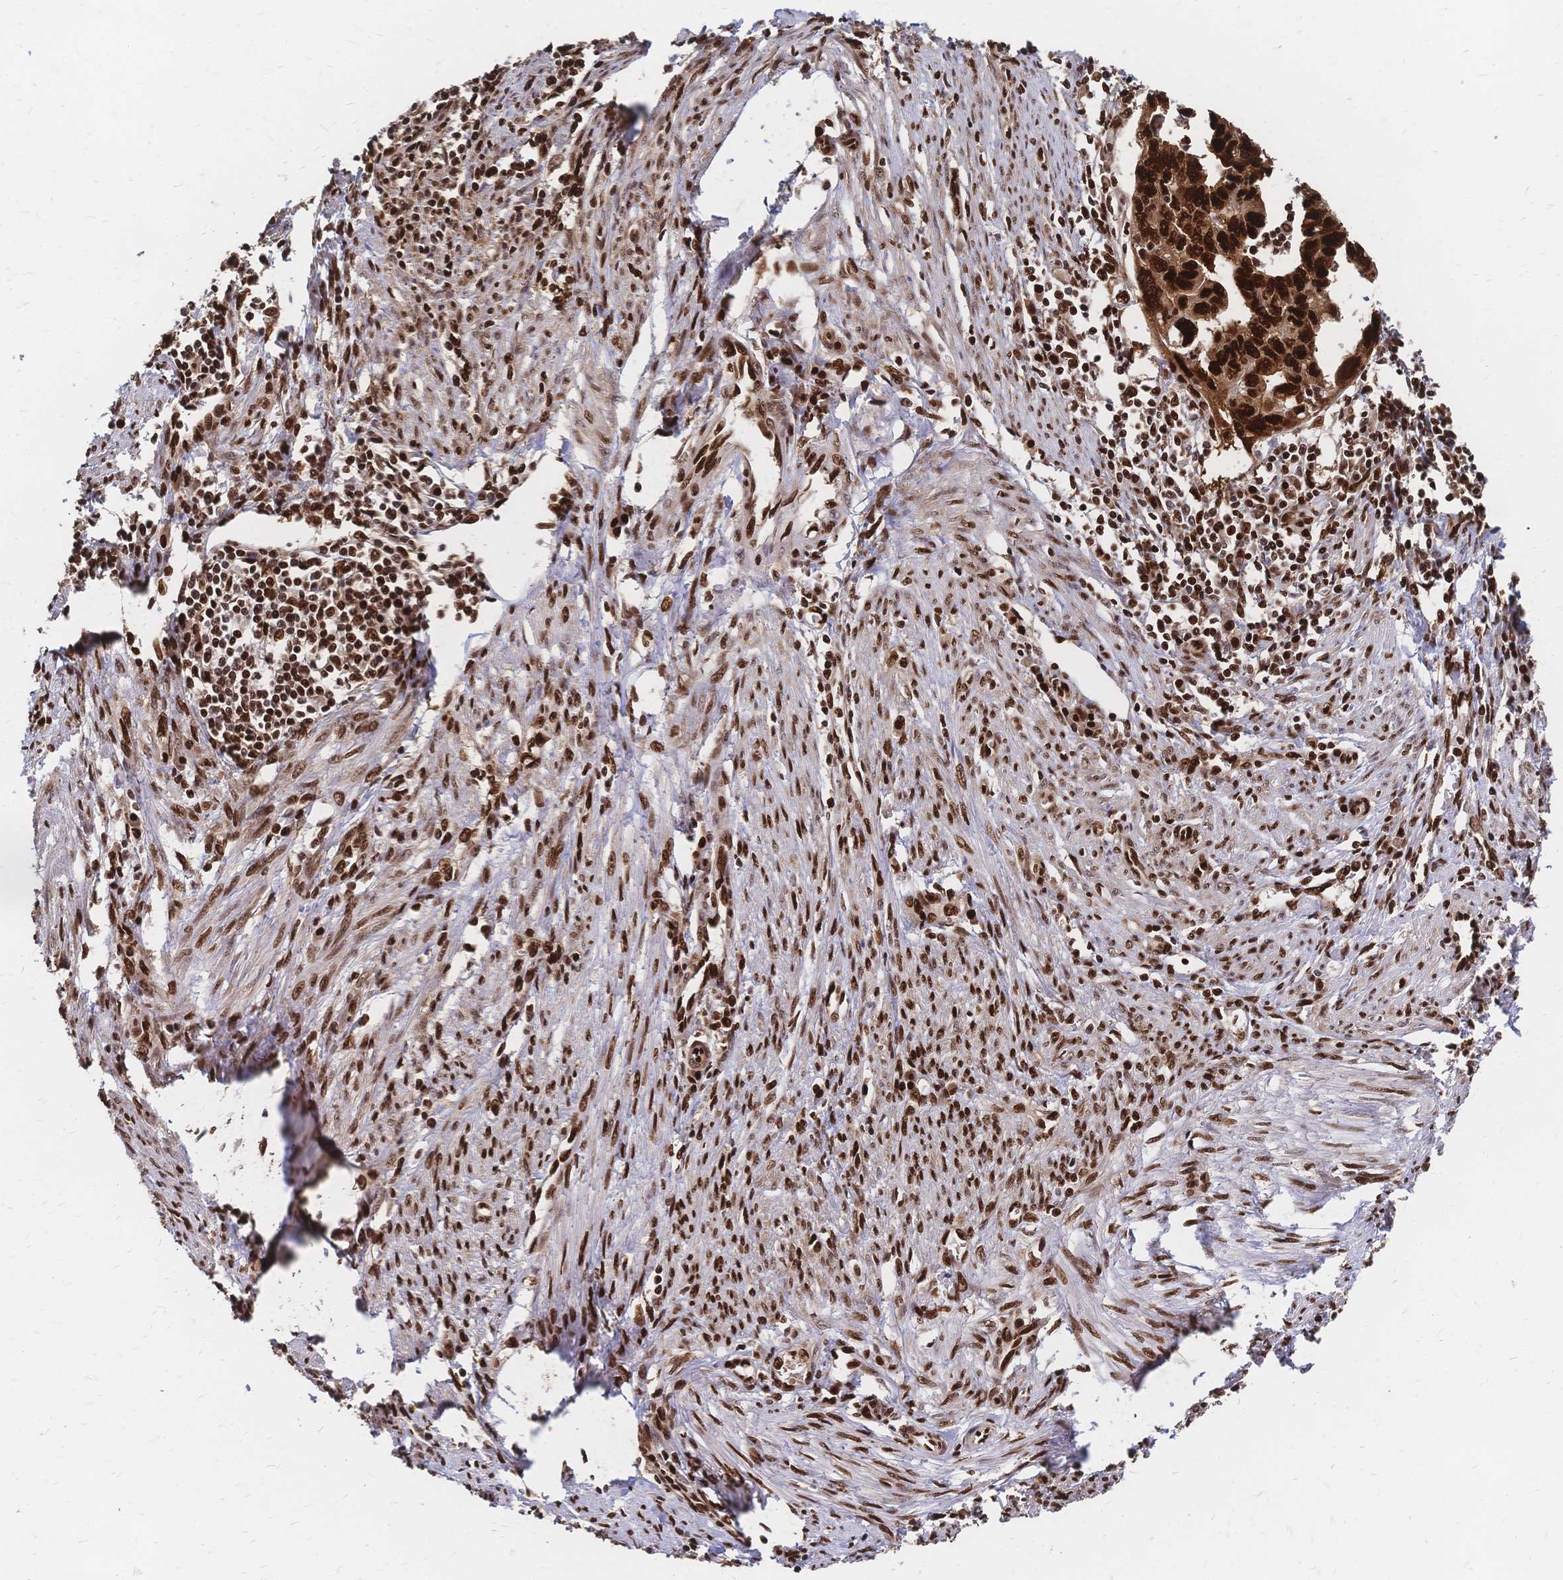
{"staining": {"intensity": "strong", "quantity": ">75%", "location": "nuclear"}, "tissue": "endometrial cancer", "cell_type": "Tumor cells", "image_type": "cancer", "snomed": [{"axis": "morphology", "description": "Adenocarcinoma, NOS"}, {"axis": "topography", "description": "Endometrium"}], "caption": "Protein staining shows strong nuclear staining in about >75% of tumor cells in endometrial cancer.", "gene": "HDGF", "patient": {"sex": "female", "age": 73}}